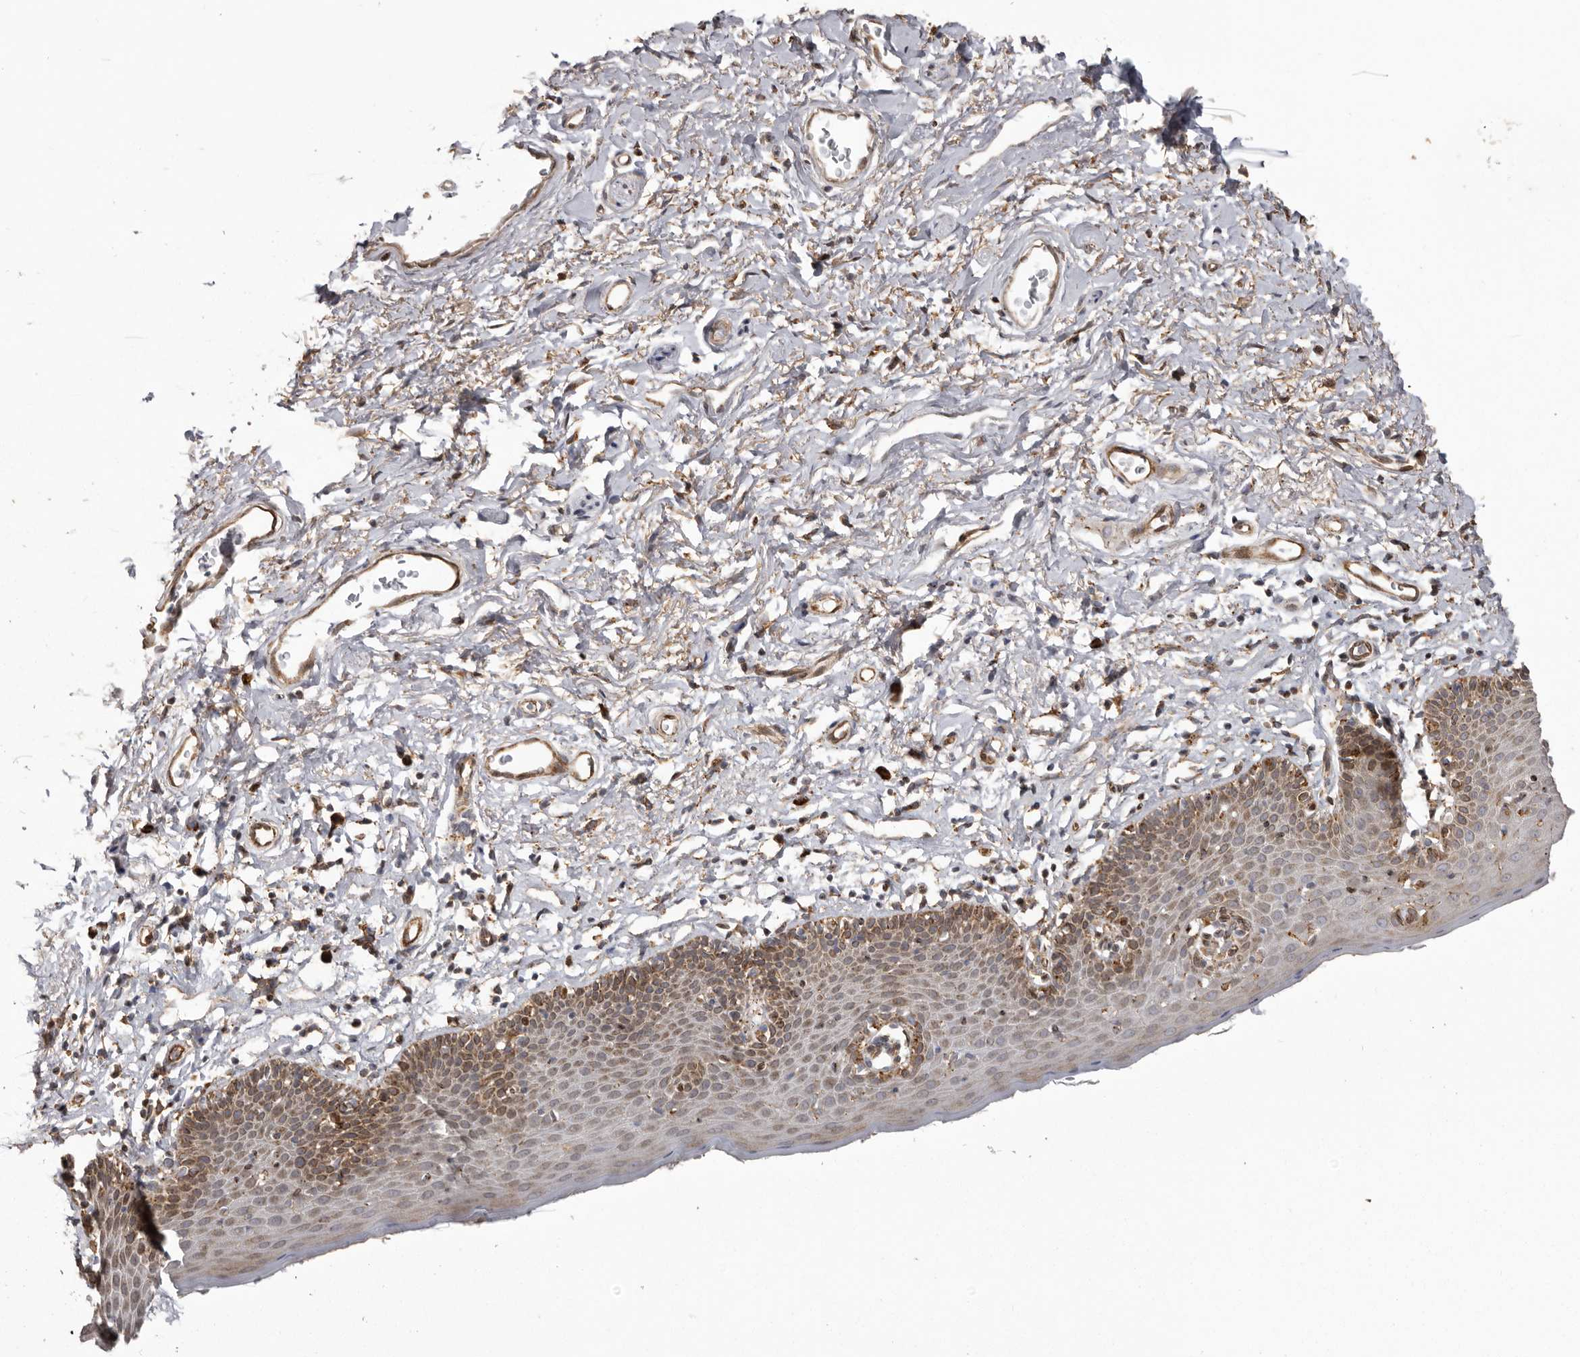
{"staining": {"intensity": "moderate", "quantity": "25%-75%", "location": "cytoplasmic/membranous"}, "tissue": "skin", "cell_type": "Epidermal cells", "image_type": "normal", "snomed": [{"axis": "morphology", "description": "Normal tissue, NOS"}, {"axis": "topography", "description": "Vulva"}], "caption": "Protein expression analysis of unremarkable skin displays moderate cytoplasmic/membranous staining in approximately 25%-75% of epidermal cells. The protein of interest is stained brown, and the nuclei are stained in blue (DAB IHC with brightfield microscopy, high magnification).", "gene": "NUP43", "patient": {"sex": "female", "age": 66}}